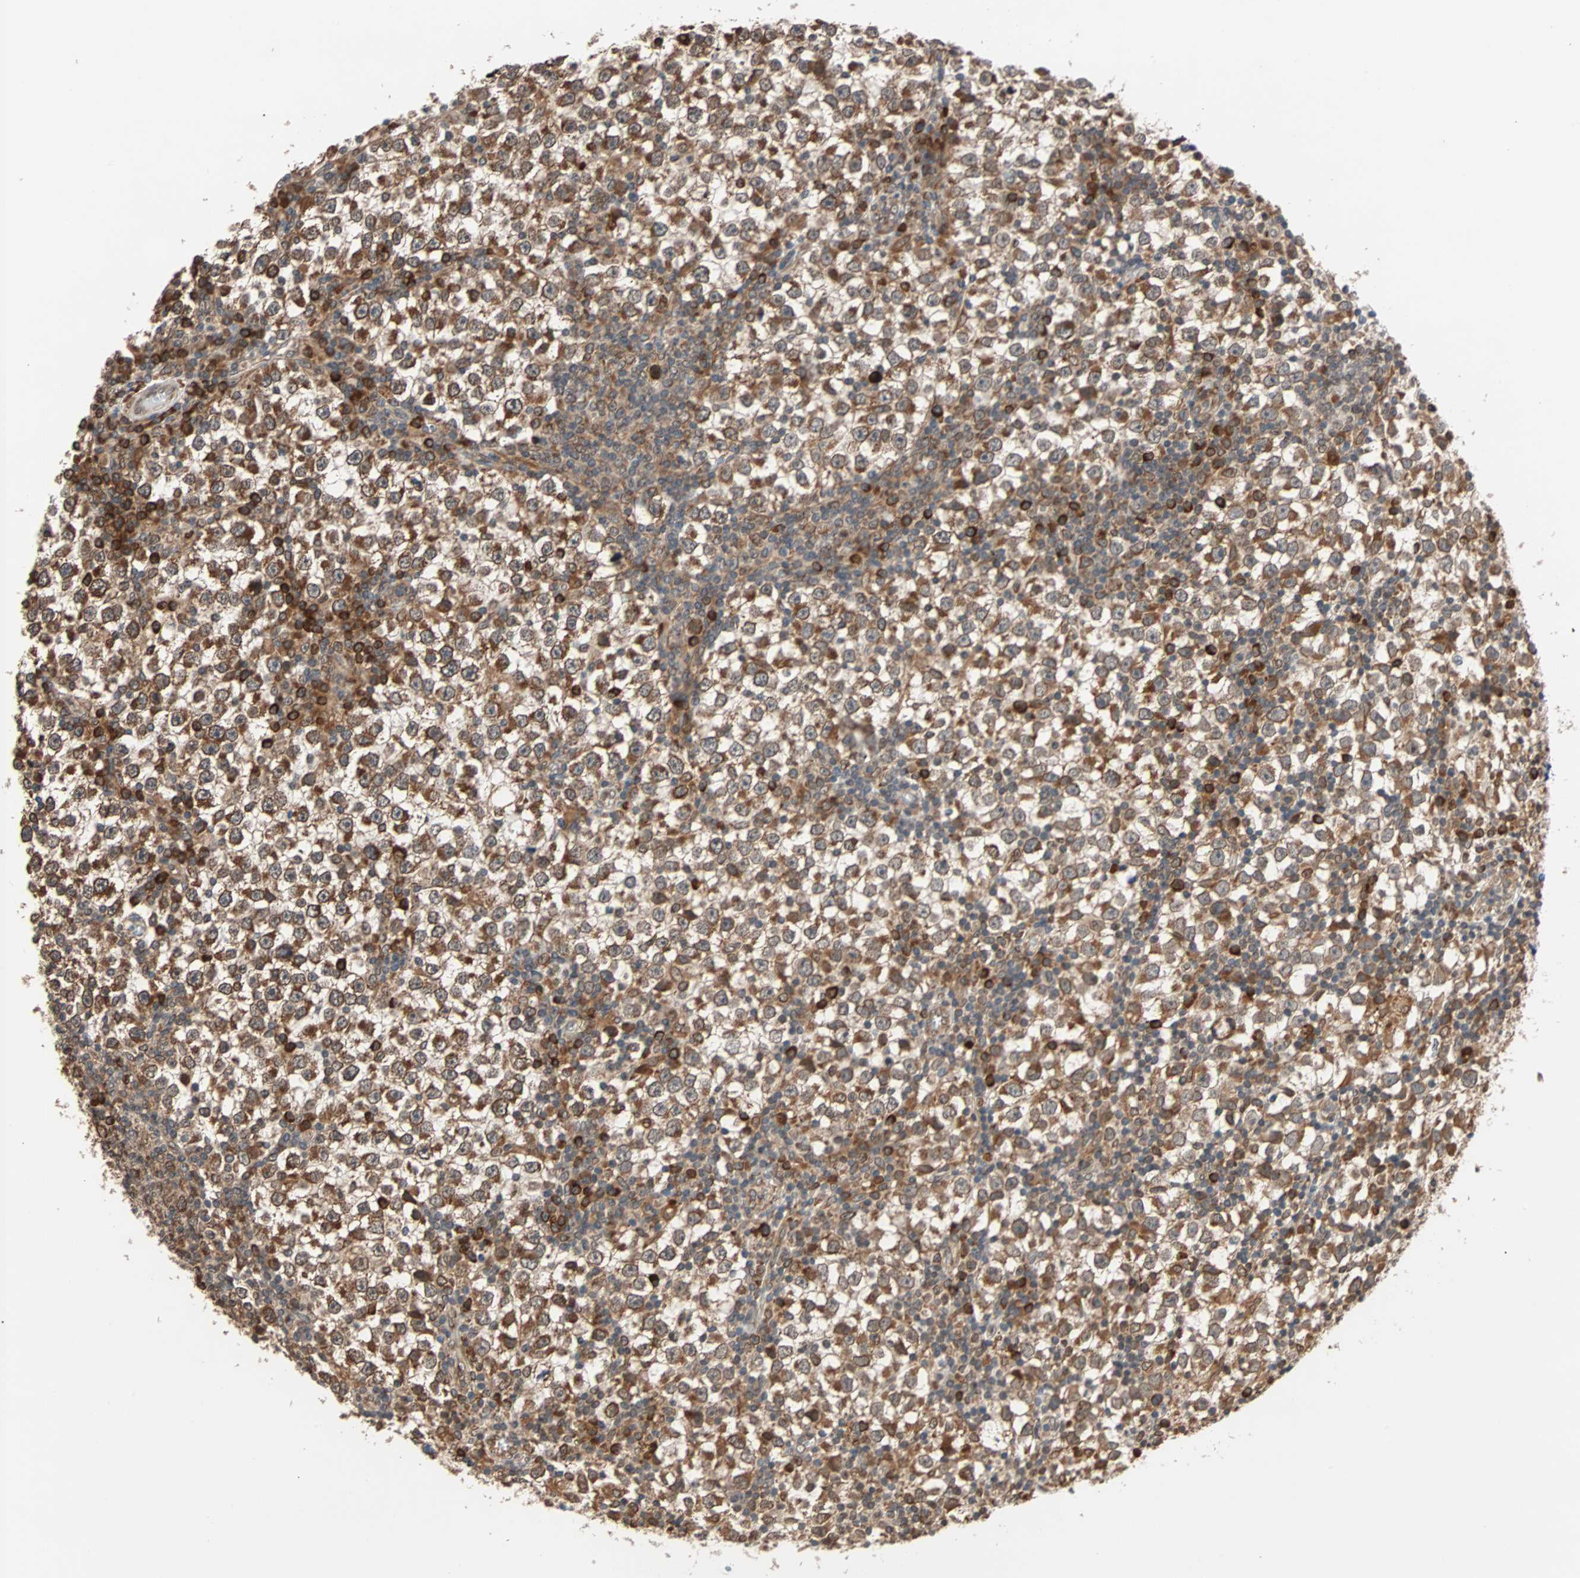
{"staining": {"intensity": "moderate", "quantity": ">75%", "location": "cytoplasmic/membranous,nuclear"}, "tissue": "testis cancer", "cell_type": "Tumor cells", "image_type": "cancer", "snomed": [{"axis": "morphology", "description": "Seminoma, NOS"}, {"axis": "topography", "description": "Testis"}], "caption": "Moderate cytoplasmic/membranous and nuclear protein expression is appreciated in approximately >75% of tumor cells in testis cancer. Nuclei are stained in blue.", "gene": "AUP1", "patient": {"sex": "male", "age": 65}}